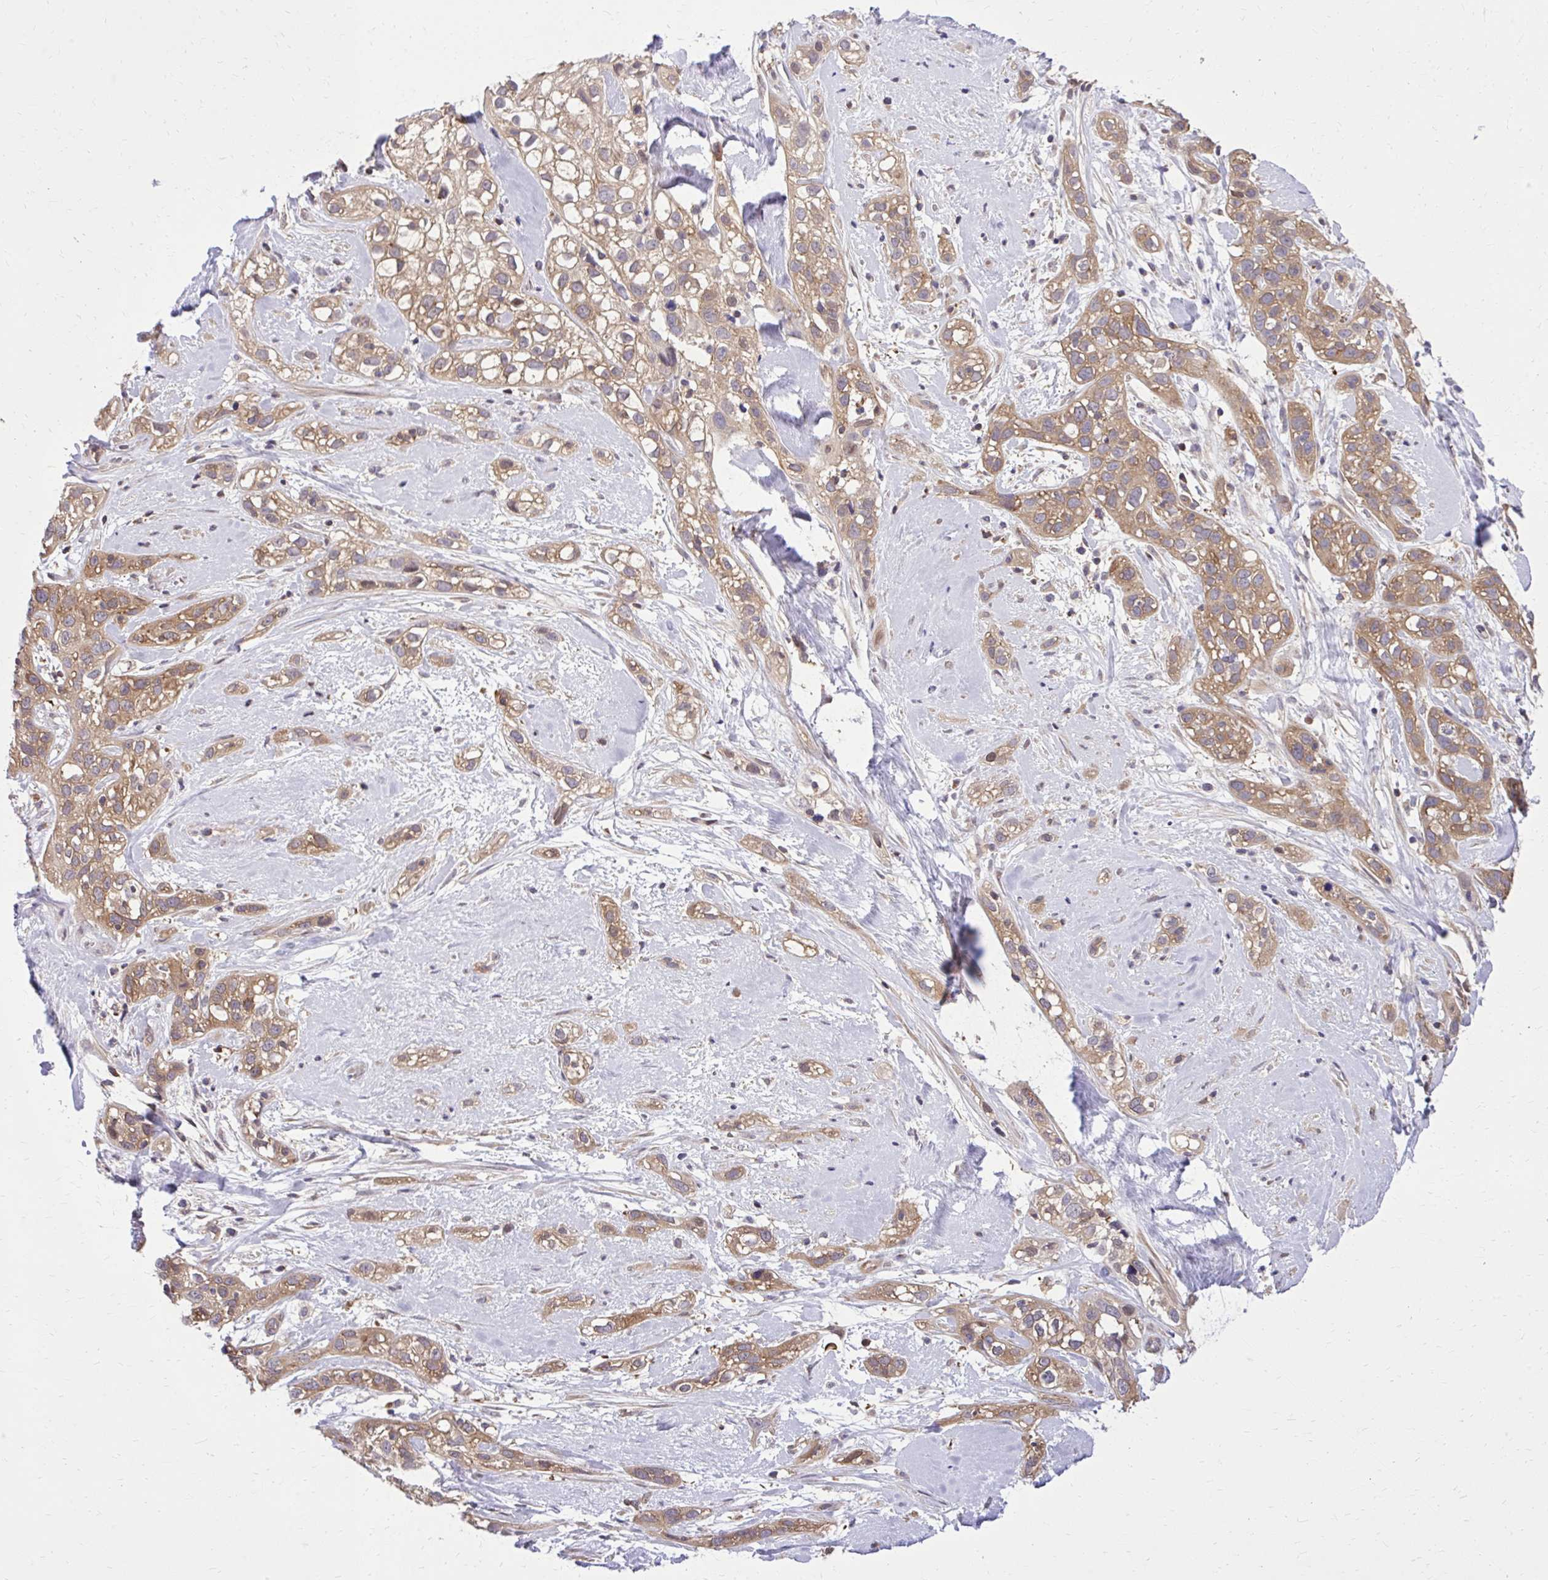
{"staining": {"intensity": "moderate", "quantity": ">75%", "location": "cytoplasmic/membranous"}, "tissue": "skin cancer", "cell_type": "Tumor cells", "image_type": "cancer", "snomed": [{"axis": "morphology", "description": "Squamous cell carcinoma, NOS"}, {"axis": "topography", "description": "Skin"}], "caption": "Moderate cytoplasmic/membranous protein staining is seen in about >75% of tumor cells in skin squamous cell carcinoma.", "gene": "PPP5C", "patient": {"sex": "male", "age": 82}}